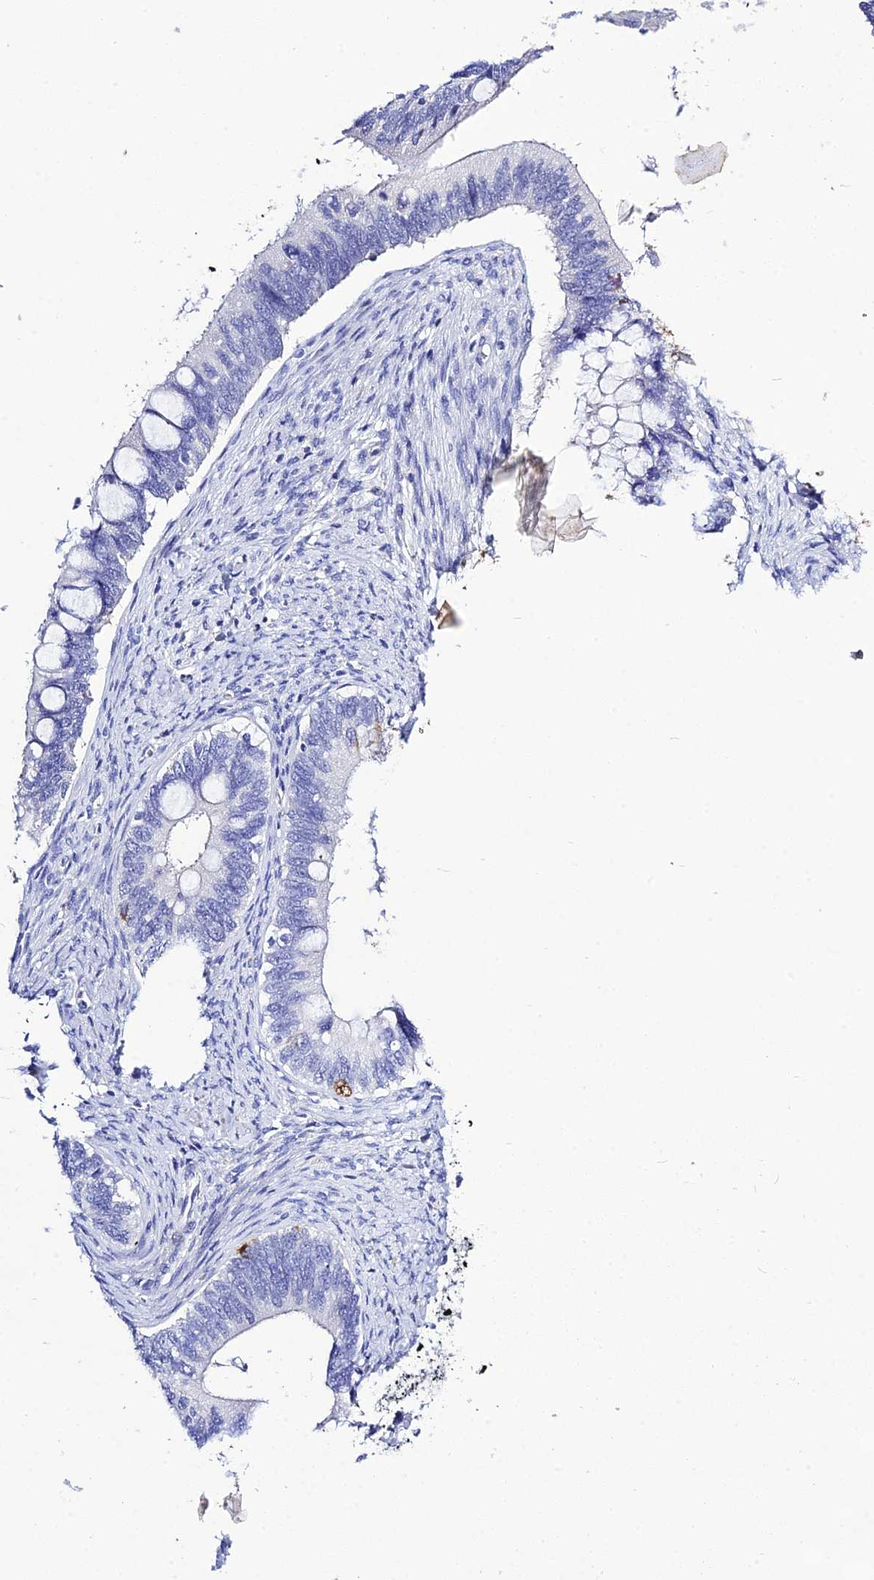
{"staining": {"intensity": "negative", "quantity": "none", "location": "none"}, "tissue": "cervical cancer", "cell_type": "Tumor cells", "image_type": "cancer", "snomed": [{"axis": "morphology", "description": "Adenocarcinoma, NOS"}, {"axis": "topography", "description": "Cervix"}], "caption": "The immunohistochemistry histopathology image has no significant staining in tumor cells of adenocarcinoma (cervical) tissue. Brightfield microscopy of immunohistochemistry (IHC) stained with DAB (3,3'-diaminobenzidine) (brown) and hematoxylin (blue), captured at high magnification.", "gene": "DEFB107A", "patient": {"sex": "female", "age": 42}}